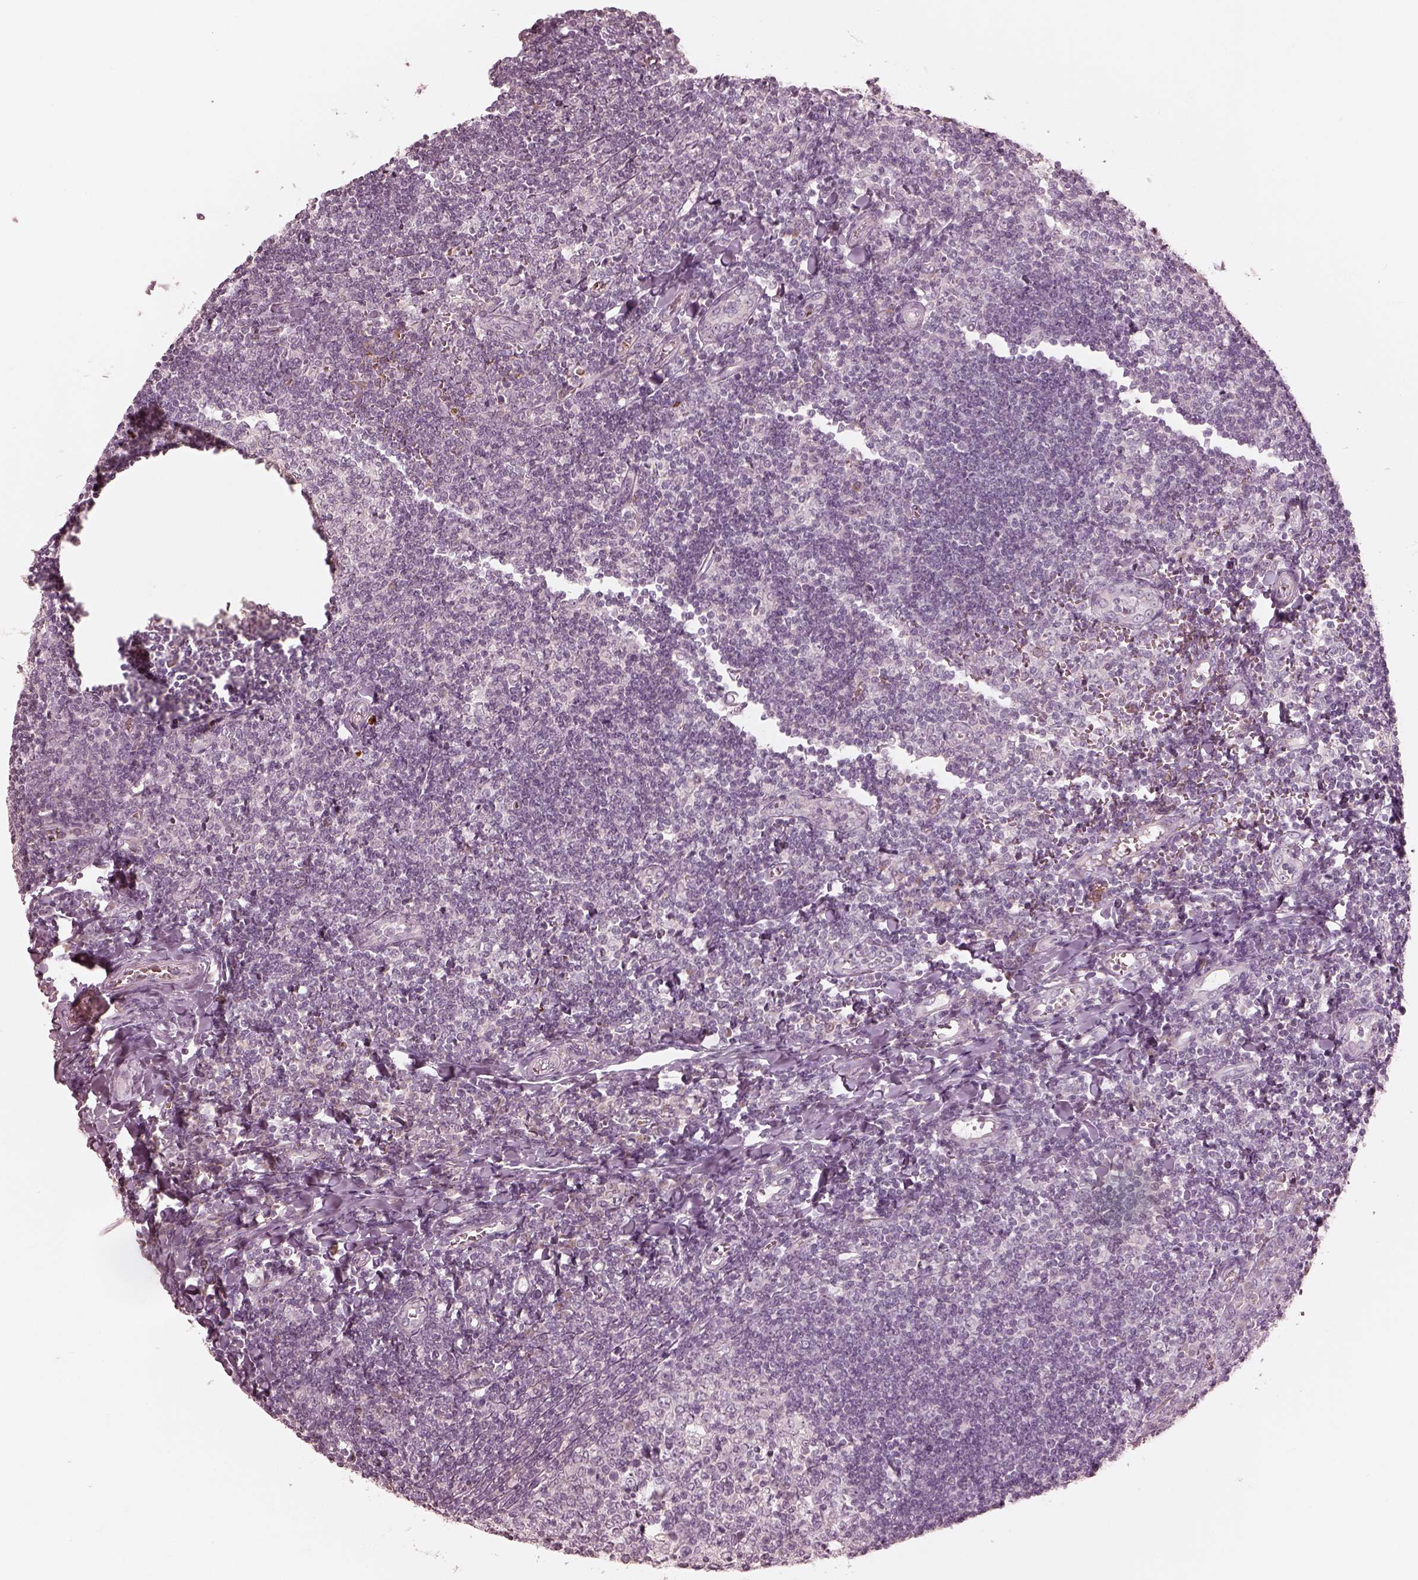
{"staining": {"intensity": "negative", "quantity": "none", "location": "none"}, "tissue": "tonsil", "cell_type": "Germinal center cells", "image_type": "normal", "snomed": [{"axis": "morphology", "description": "Normal tissue, NOS"}, {"axis": "topography", "description": "Tonsil"}], "caption": "IHC histopathology image of normal human tonsil stained for a protein (brown), which shows no expression in germinal center cells.", "gene": "ANKLE1", "patient": {"sex": "female", "age": 12}}